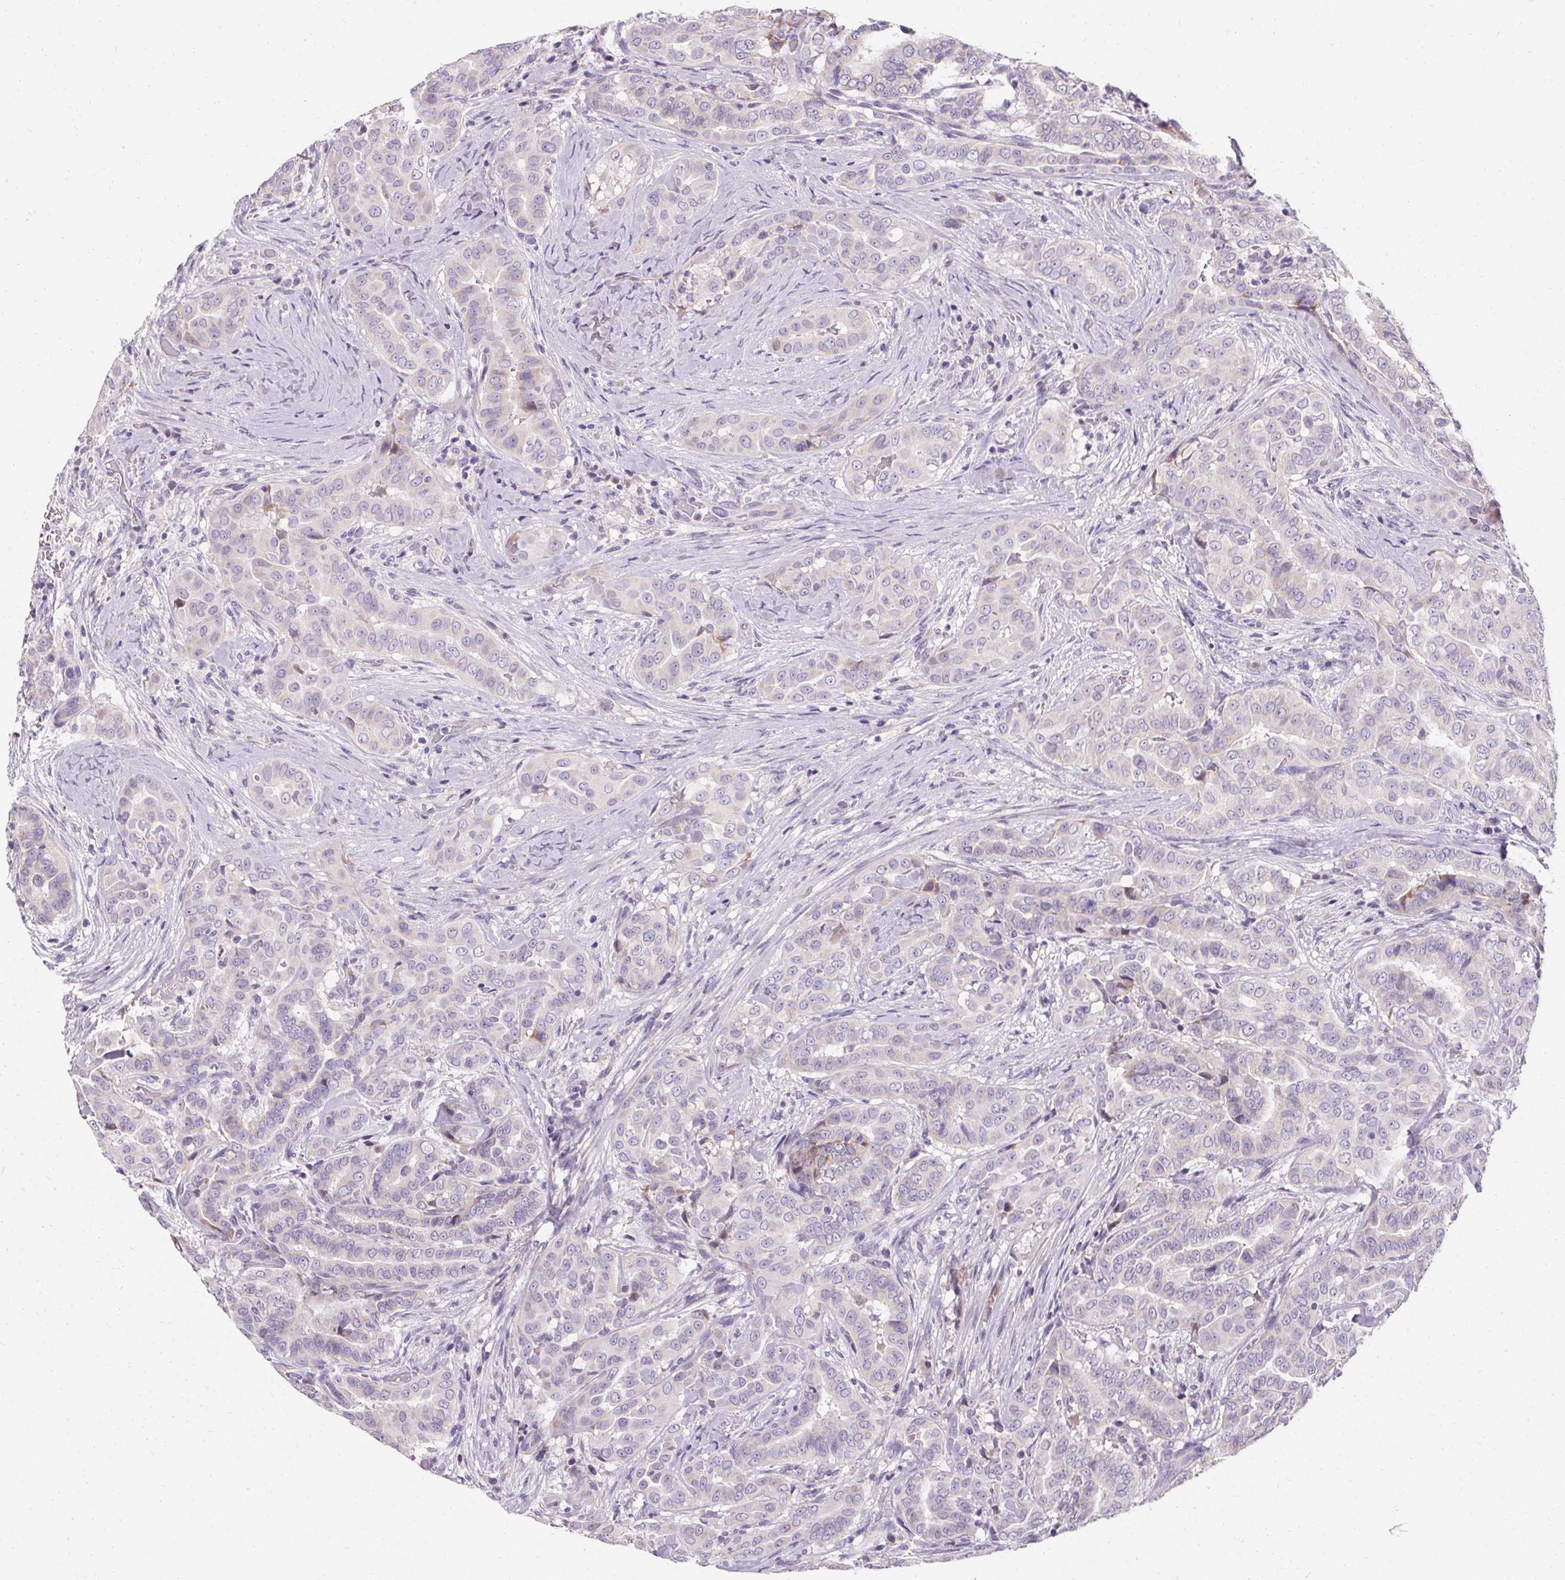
{"staining": {"intensity": "weak", "quantity": "<25%", "location": "cytoplasmic/membranous"}, "tissue": "thyroid cancer", "cell_type": "Tumor cells", "image_type": "cancer", "snomed": [{"axis": "morphology", "description": "Papillary adenocarcinoma, NOS"}, {"axis": "morphology", "description": "Papillary adenoma metastatic"}, {"axis": "topography", "description": "Thyroid gland"}], "caption": "IHC micrograph of neoplastic tissue: human thyroid cancer stained with DAB exhibits no significant protein expression in tumor cells.", "gene": "TRIP13", "patient": {"sex": "female", "age": 50}}